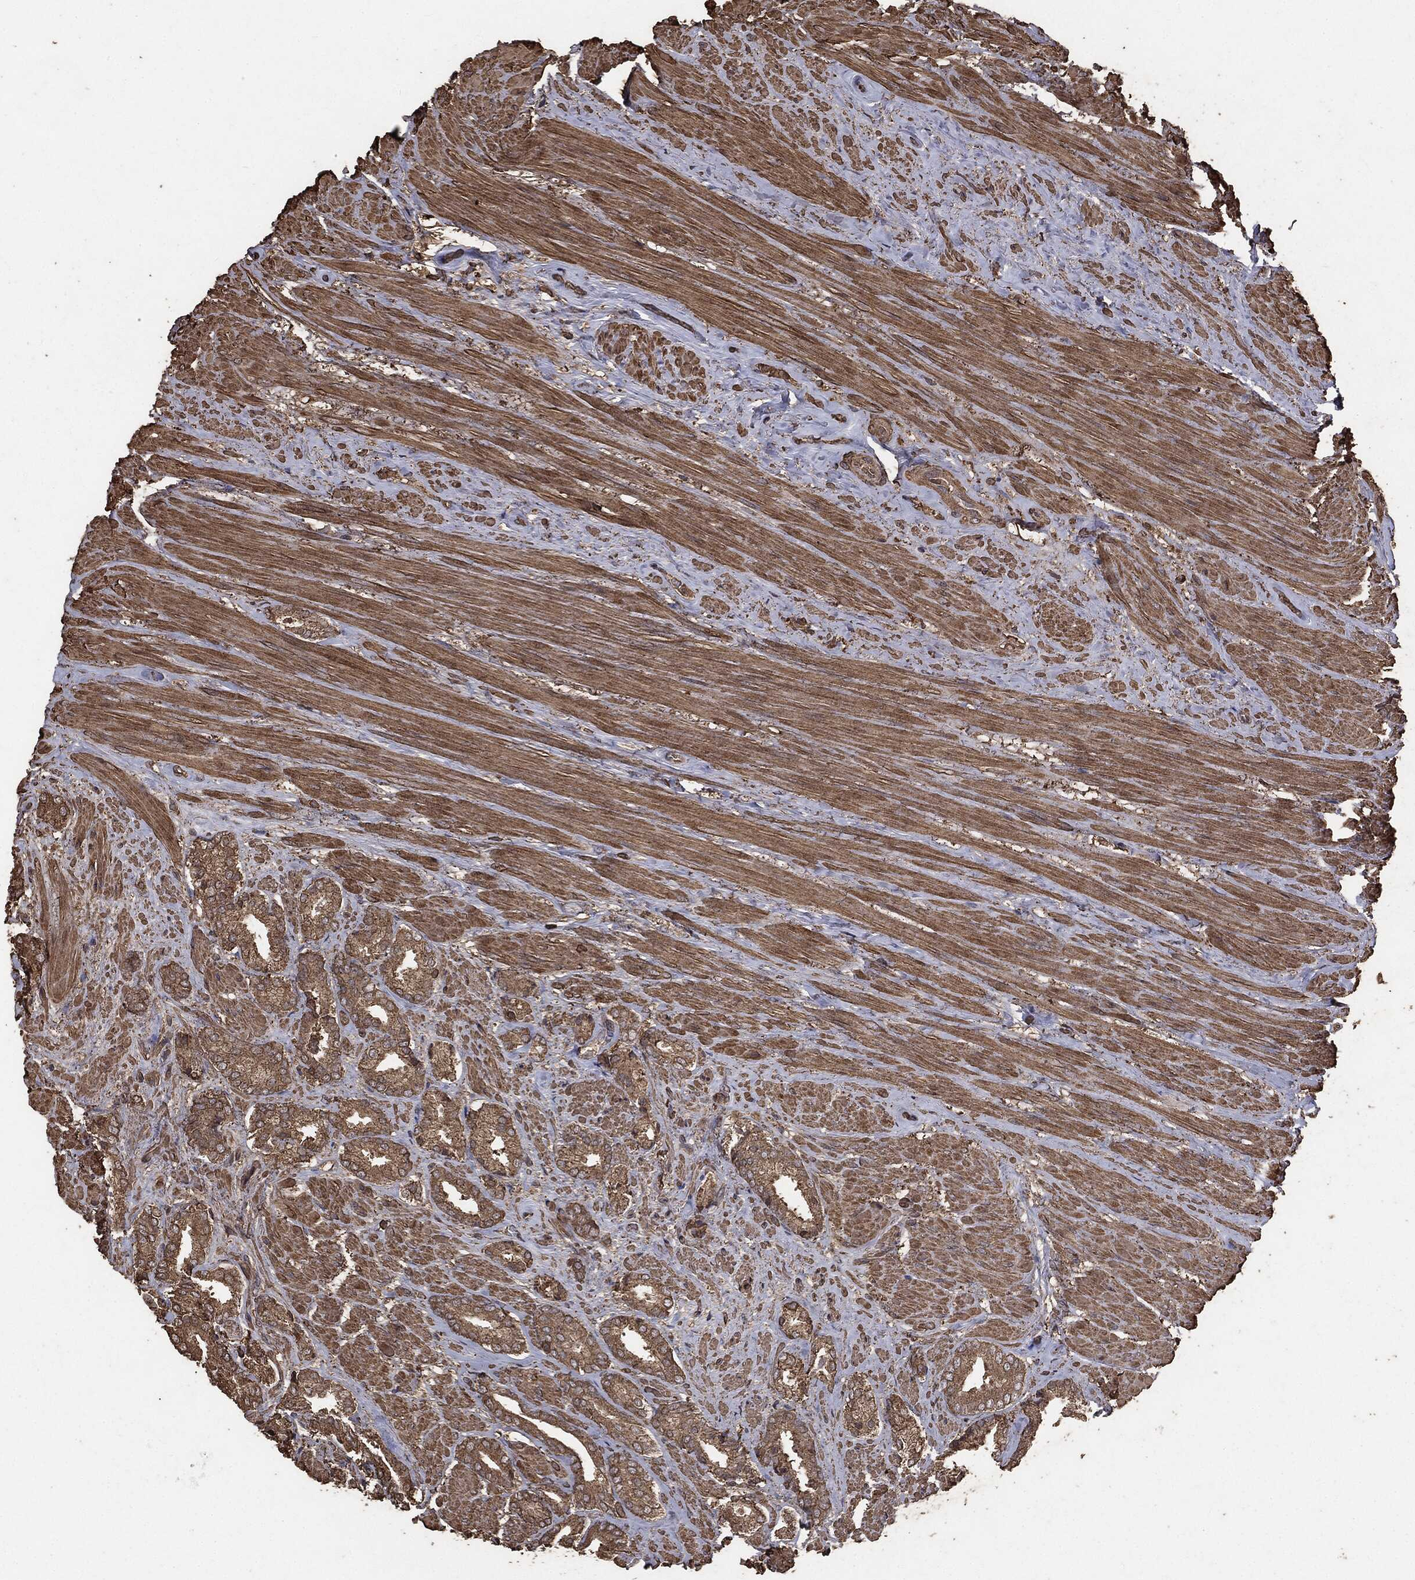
{"staining": {"intensity": "moderate", "quantity": ">75%", "location": "cytoplasmic/membranous"}, "tissue": "prostate cancer", "cell_type": "Tumor cells", "image_type": "cancer", "snomed": [{"axis": "morphology", "description": "Adenocarcinoma, High grade"}, {"axis": "topography", "description": "Prostate"}], "caption": "Brown immunohistochemical staining in high-grade adenocarcinoma (prostate) shows moderate cytoplasmic/membranous expression in approximately >75% of tumor cells.", "gene": "MTOR", "patient": {"sex": "male", "age": 56}}